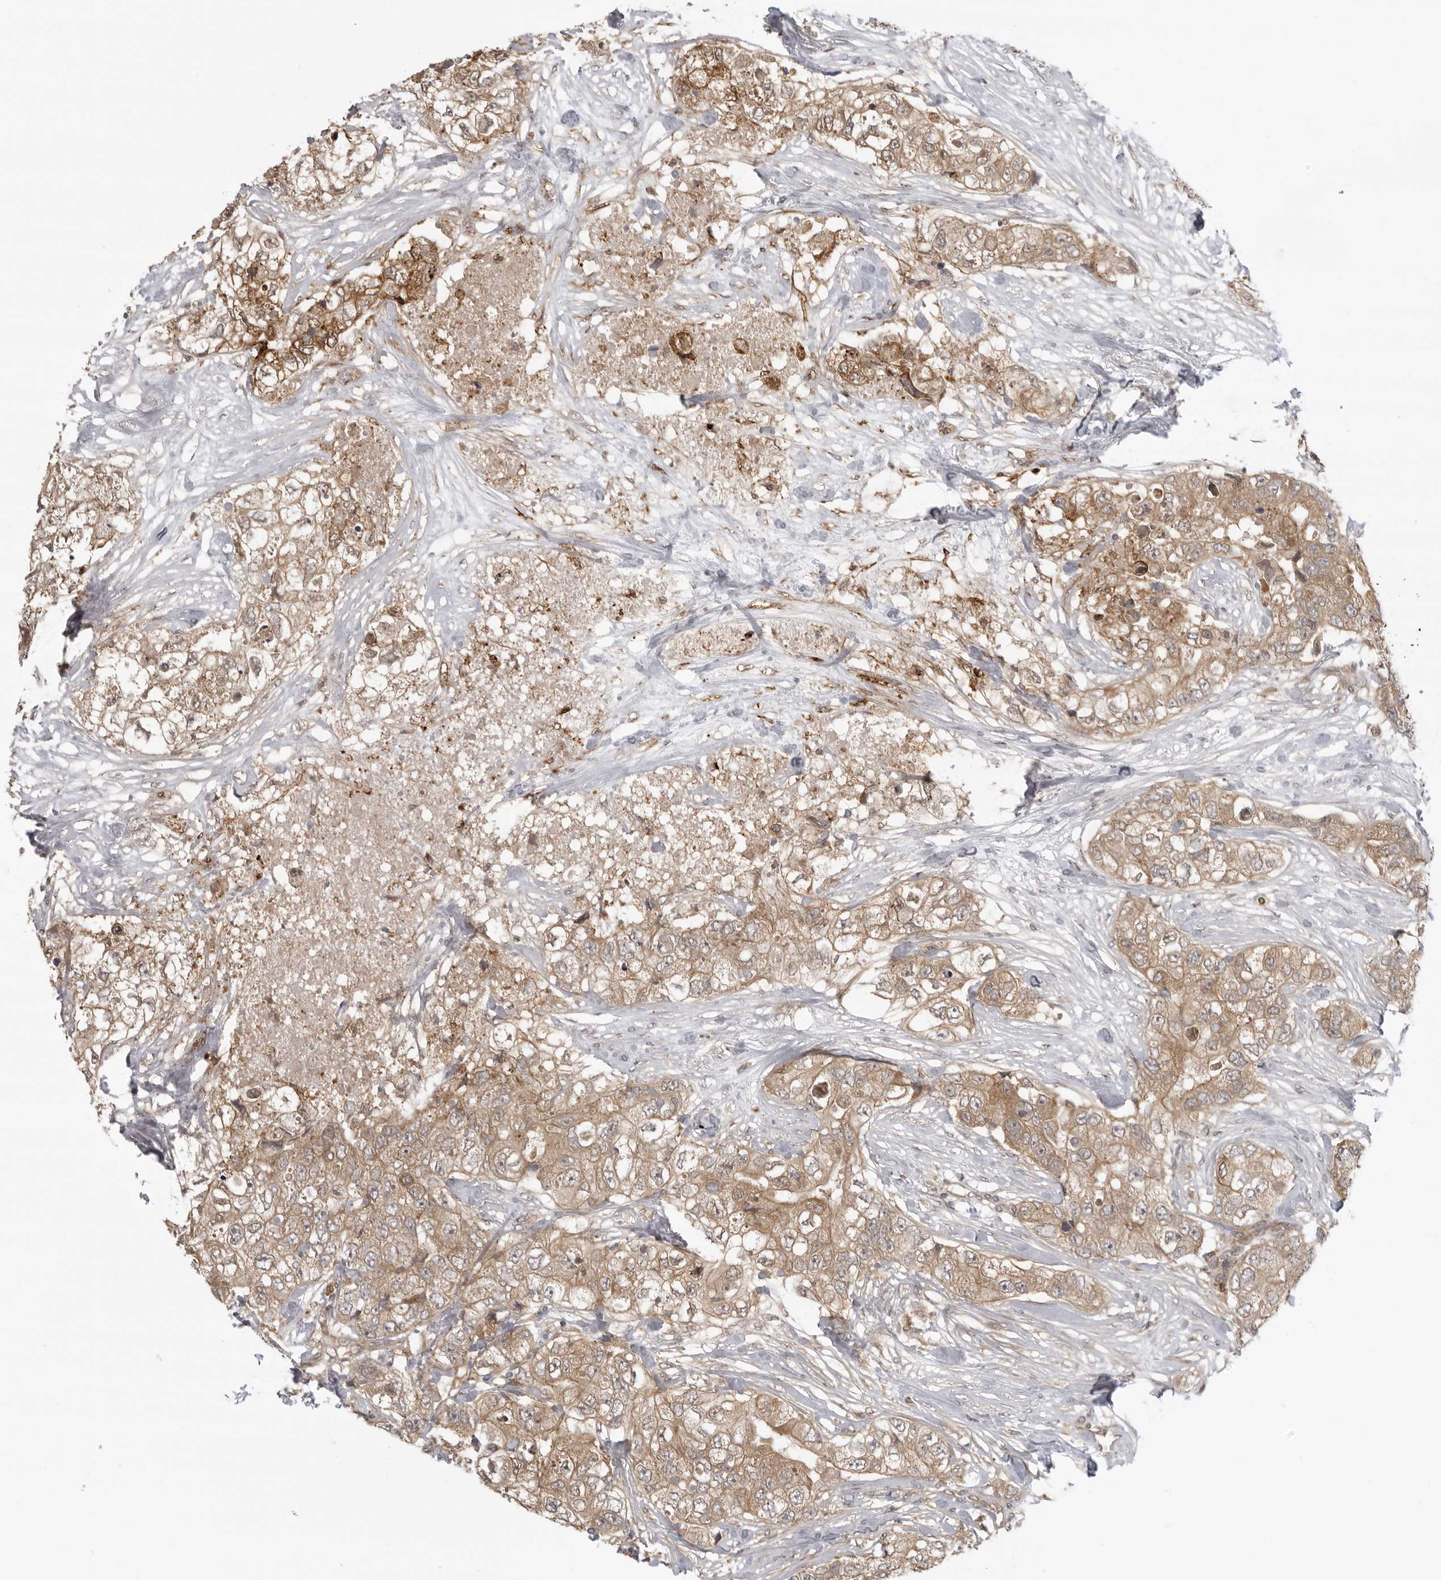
{"staining": {"intensity": "moderate", "quantity": ">75%", "location": "cytoplasmic/membranous"}, "tissue": "breast cancer", "cell_type": "Tumor cells", "image_type": "cancer", "snomed": [{"axis": "morphology", "description": "Duct carcinoma"}, {"axis": "topography", "description": "Breast"}], "caption": "Human breast cancer stained for a protein (brown) exhibits moderate cytoplasmic/membranous positive staining in about >75% of tumor cells.", "gene": "PRRC2A", "patient": {"sex": "female", "age": 62}}